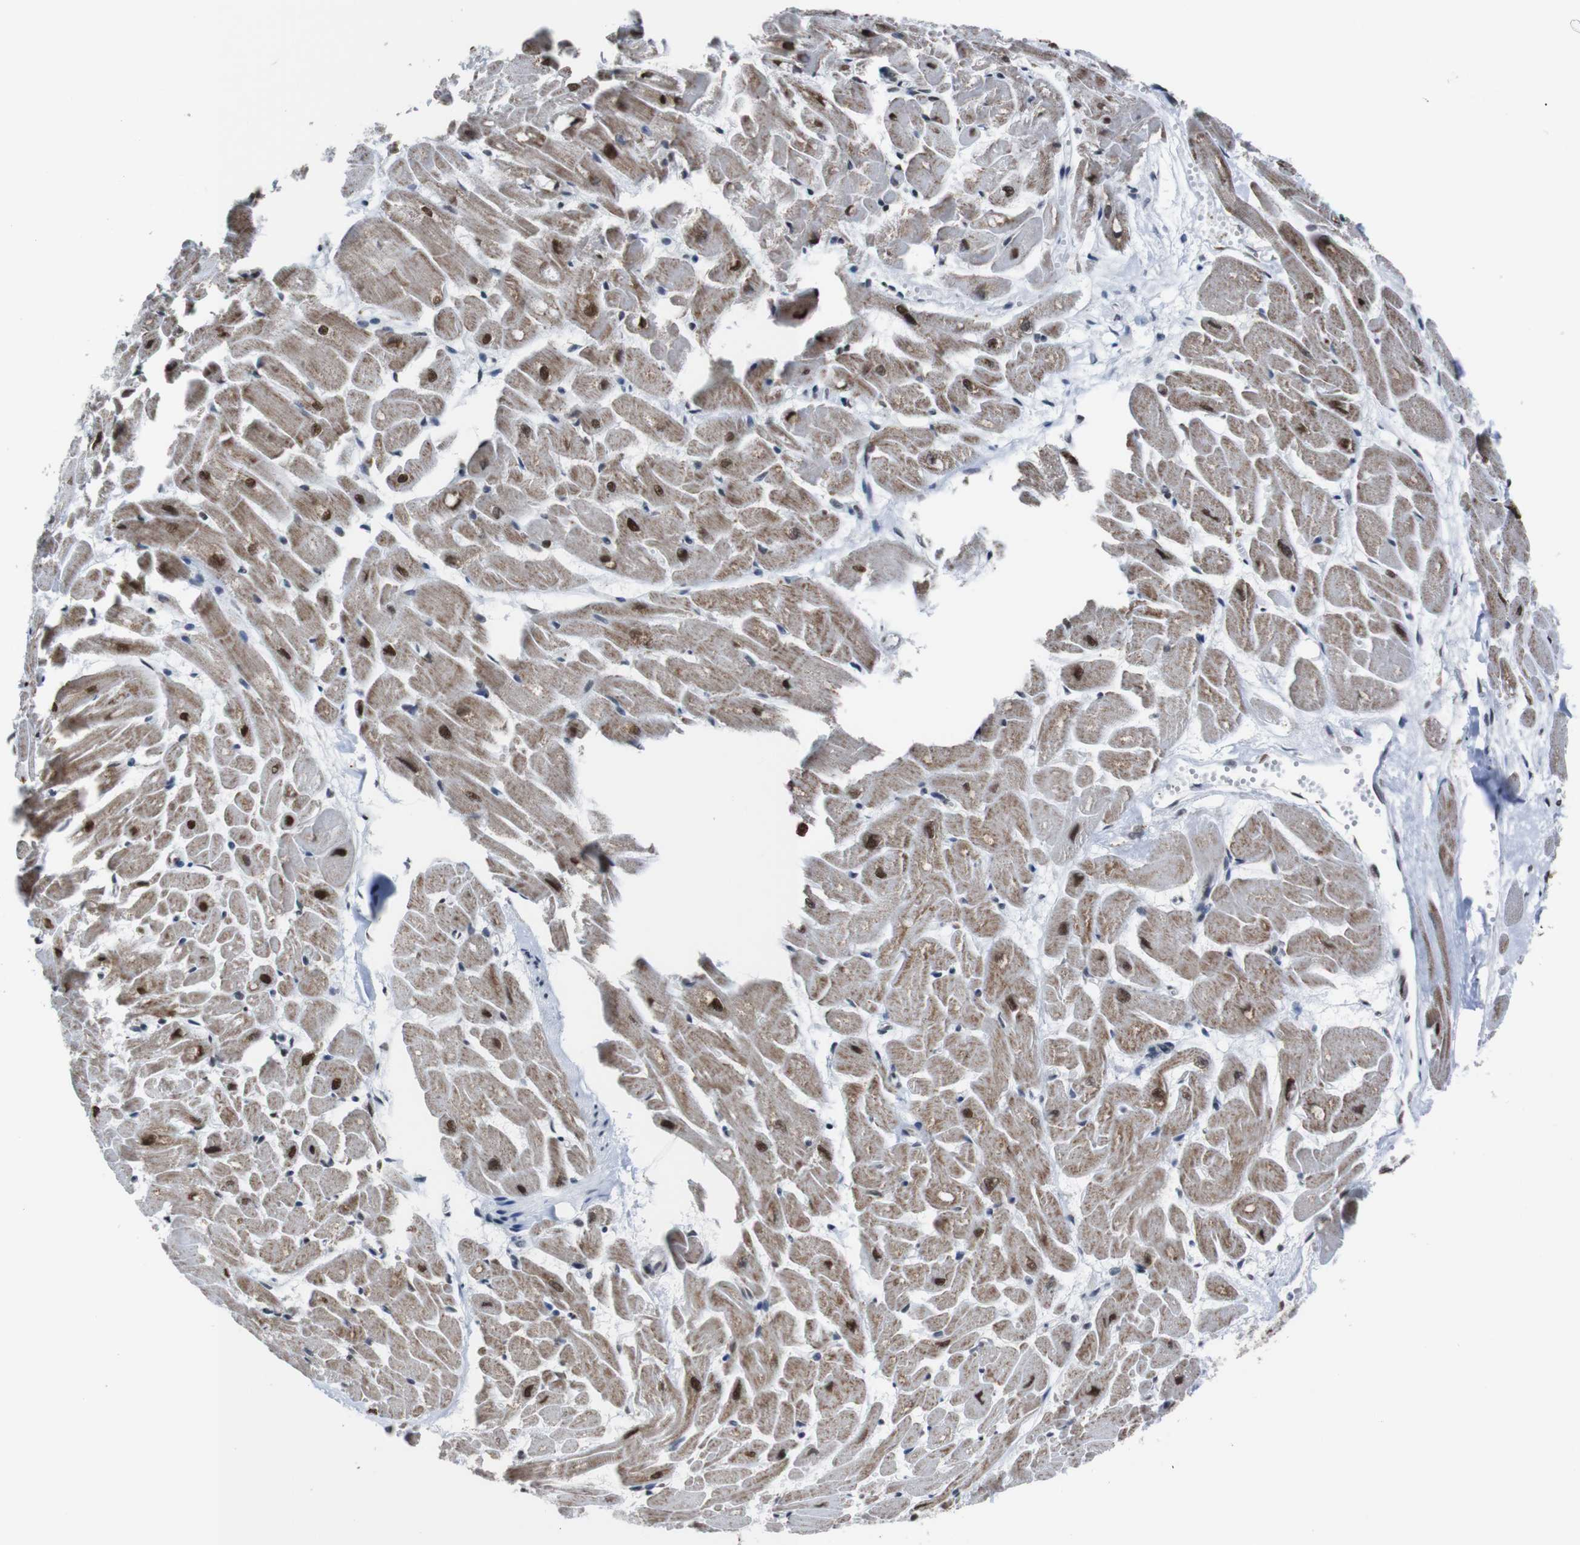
{"staining": {"intensity": "moderate", "quantity": ">75%", "location": "cytoplasmic/membranous,nuclear"}, "tissue": "heart muscle", "cell_type": "Cardiomyocytes", "image_type": "normal", "snomed": [{"axis": "morphology", "description": "Normal tissue, NOS"}, {"axis": "topography", "description": "Heart"}], "caption": "Immunohistochemical staining of unremarkable heart muscle exhibits medium levels of moderate cytoplasmic/membranous,nuclear positivity in approximately >75% of cardiomyocytes.", "gene": "ROMO1", "patient": {"sex": "female", "age": 19}}